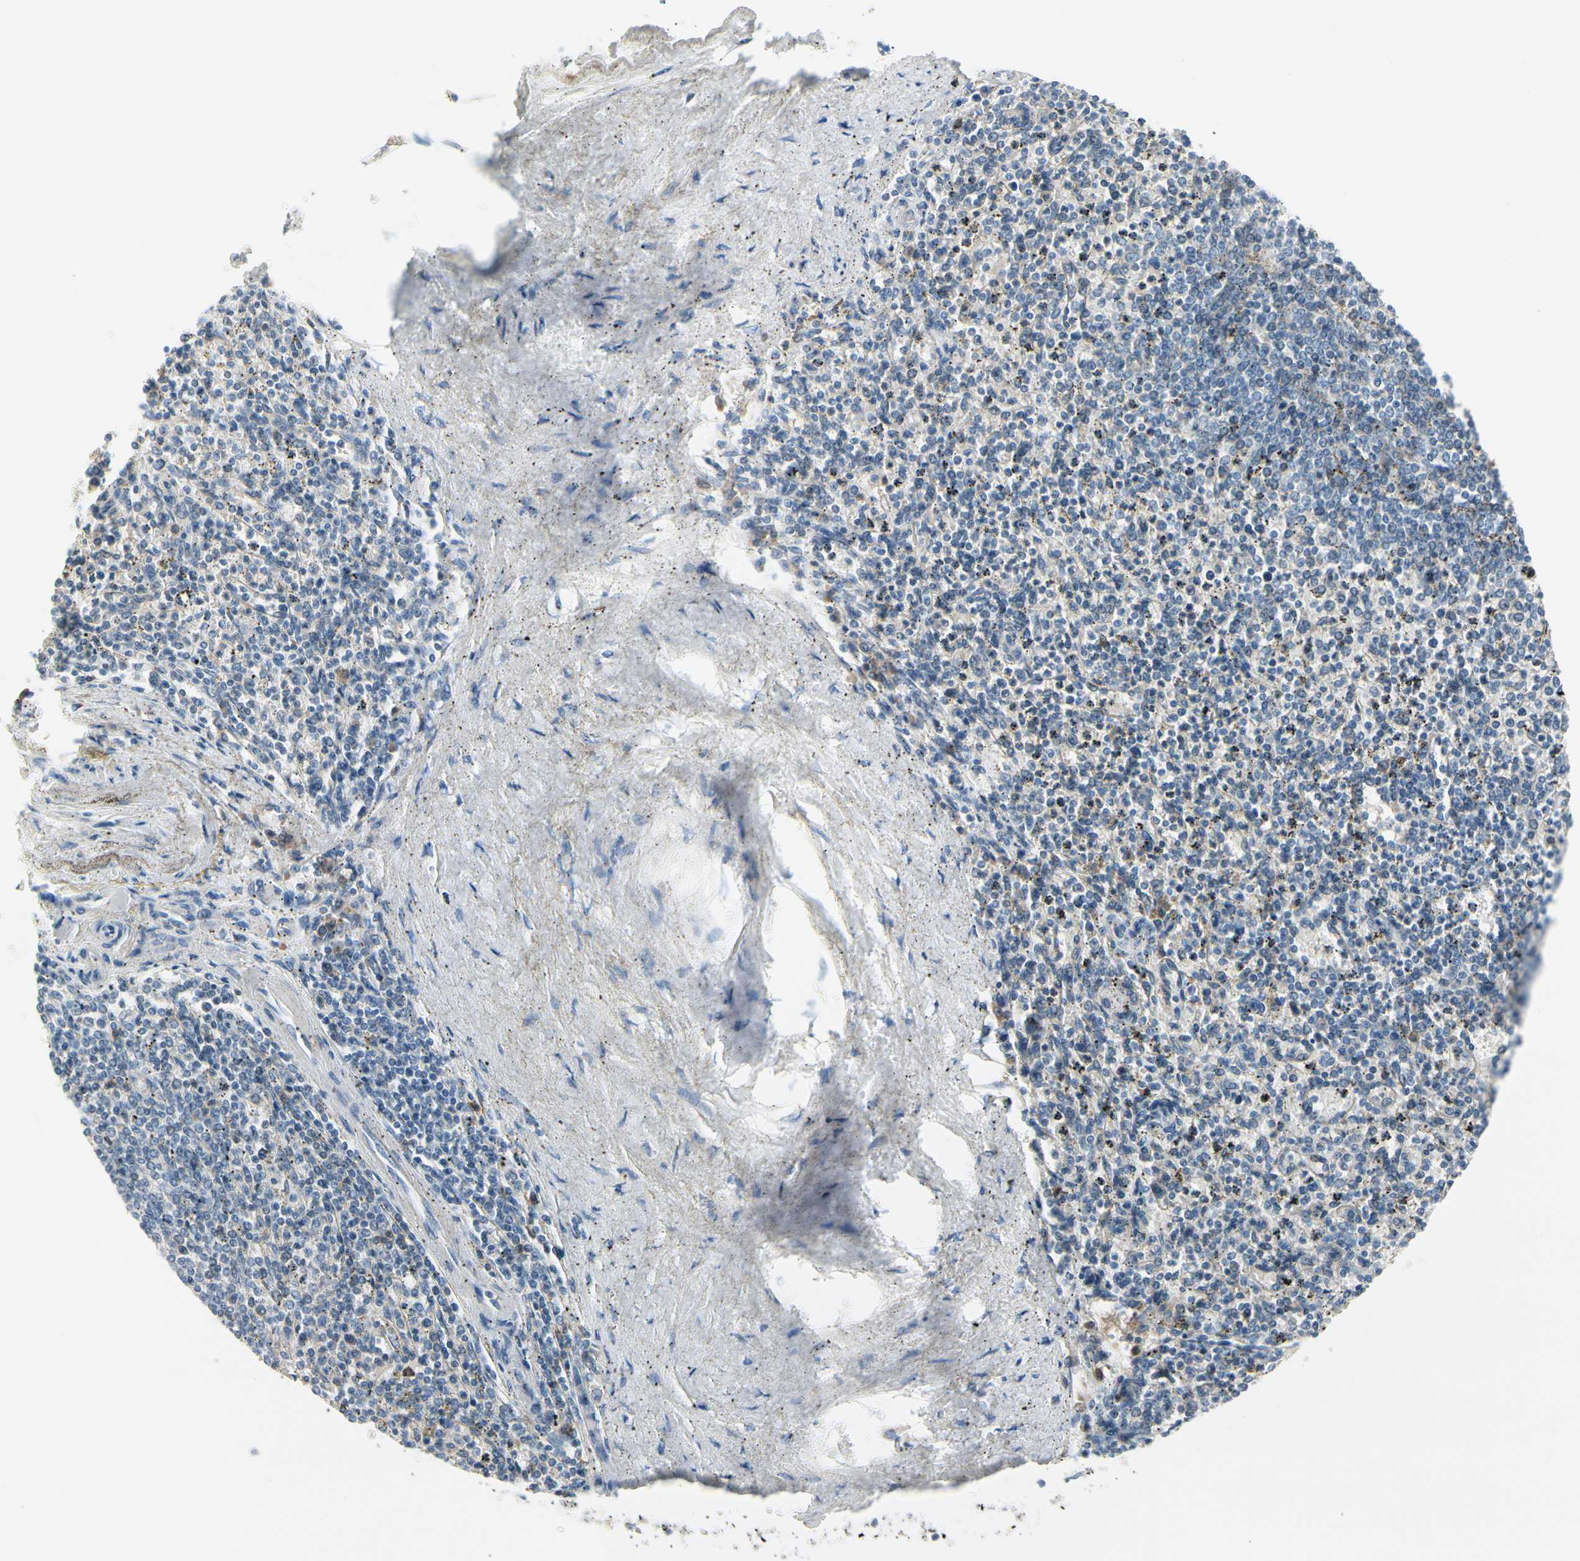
{"staining": {"intensity": "weak", "quantity": "25%-75%", "location": "cytoplasmic/membranous"}, "tissue": "spleen", "cell_type": "Cells in red pulp", "image_type": "normal", "snomed": [{"axis": "morphology", "description": "Normal tissue, NOS"}, {"axis": "topography", "description": "Spleen"}], "caption": "The immunohistochemical stain shows weak cytoplasmic/membranous positivity in cells in red pulp of unremarkable spleen. The staining is performed using DAB (3,3'-diaminobenzidine) brown chromogen to label protein expression. The nuclei are counter-stained blue using hematoxylin.", "gene": "FCER2", "patient": {"sex": "male", "age": 72}}